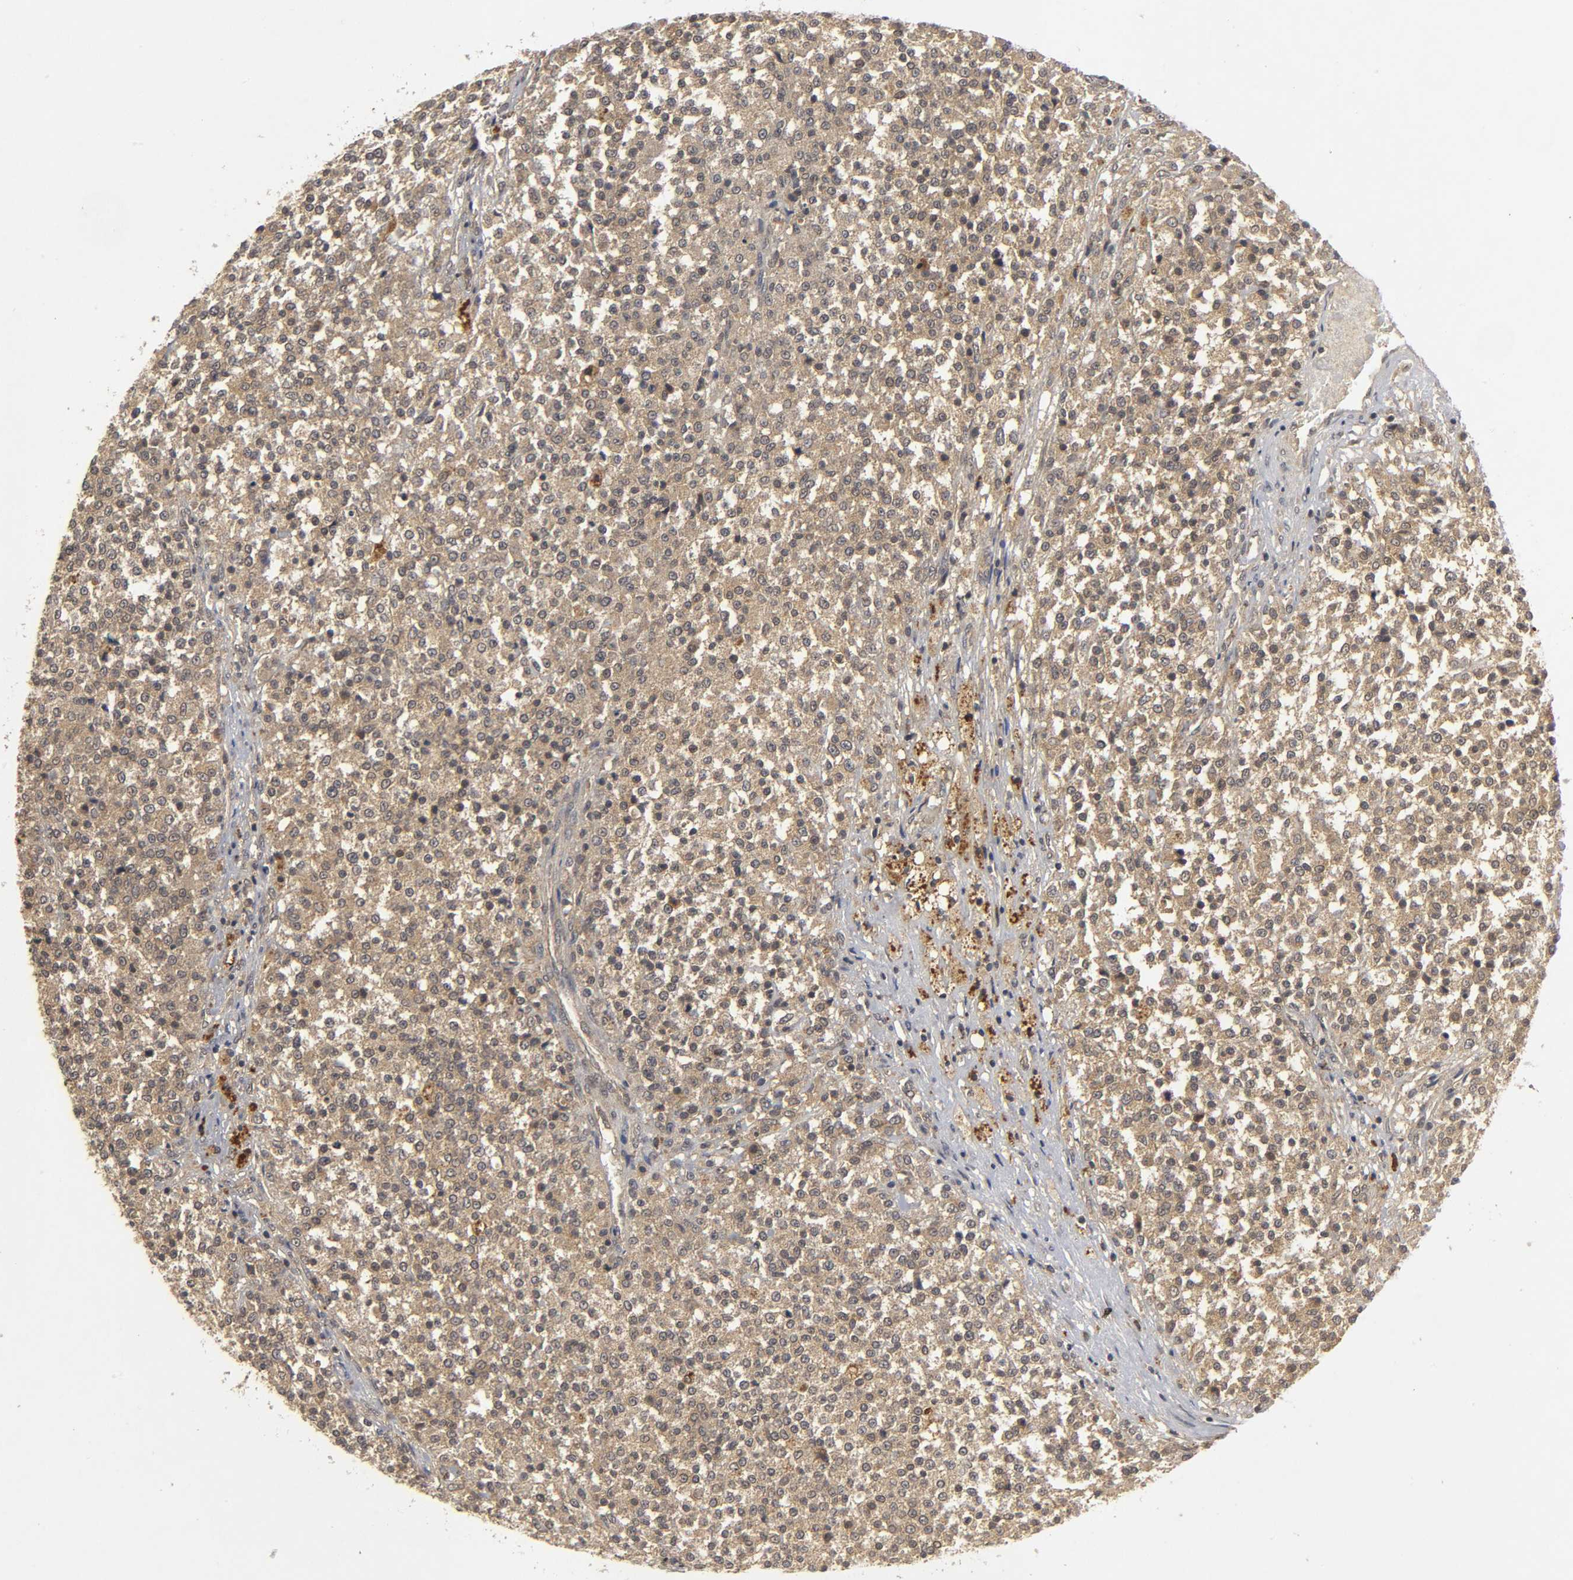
{"staining": {"intensity": "moderate", "quantity": ">75%", "location": "cytoplasmic/membranous"}, "tissue": "testis cancer", "cell_type": "Tumor cells", "image_type": "cancer", "snomed": [{"axis": "morphology", "description": "Seminoma, NOS"}, {"axis": "topography", "description": "Testis"}], "caption": "Seminoma (testis) tissue displays moderate cytoplasmic/membranous expression in approximately >75% of tumor cells, visualized by immunohistochemistry.", "gene": "TRAF6", "patient": {"sex": "male", "age": 59}}